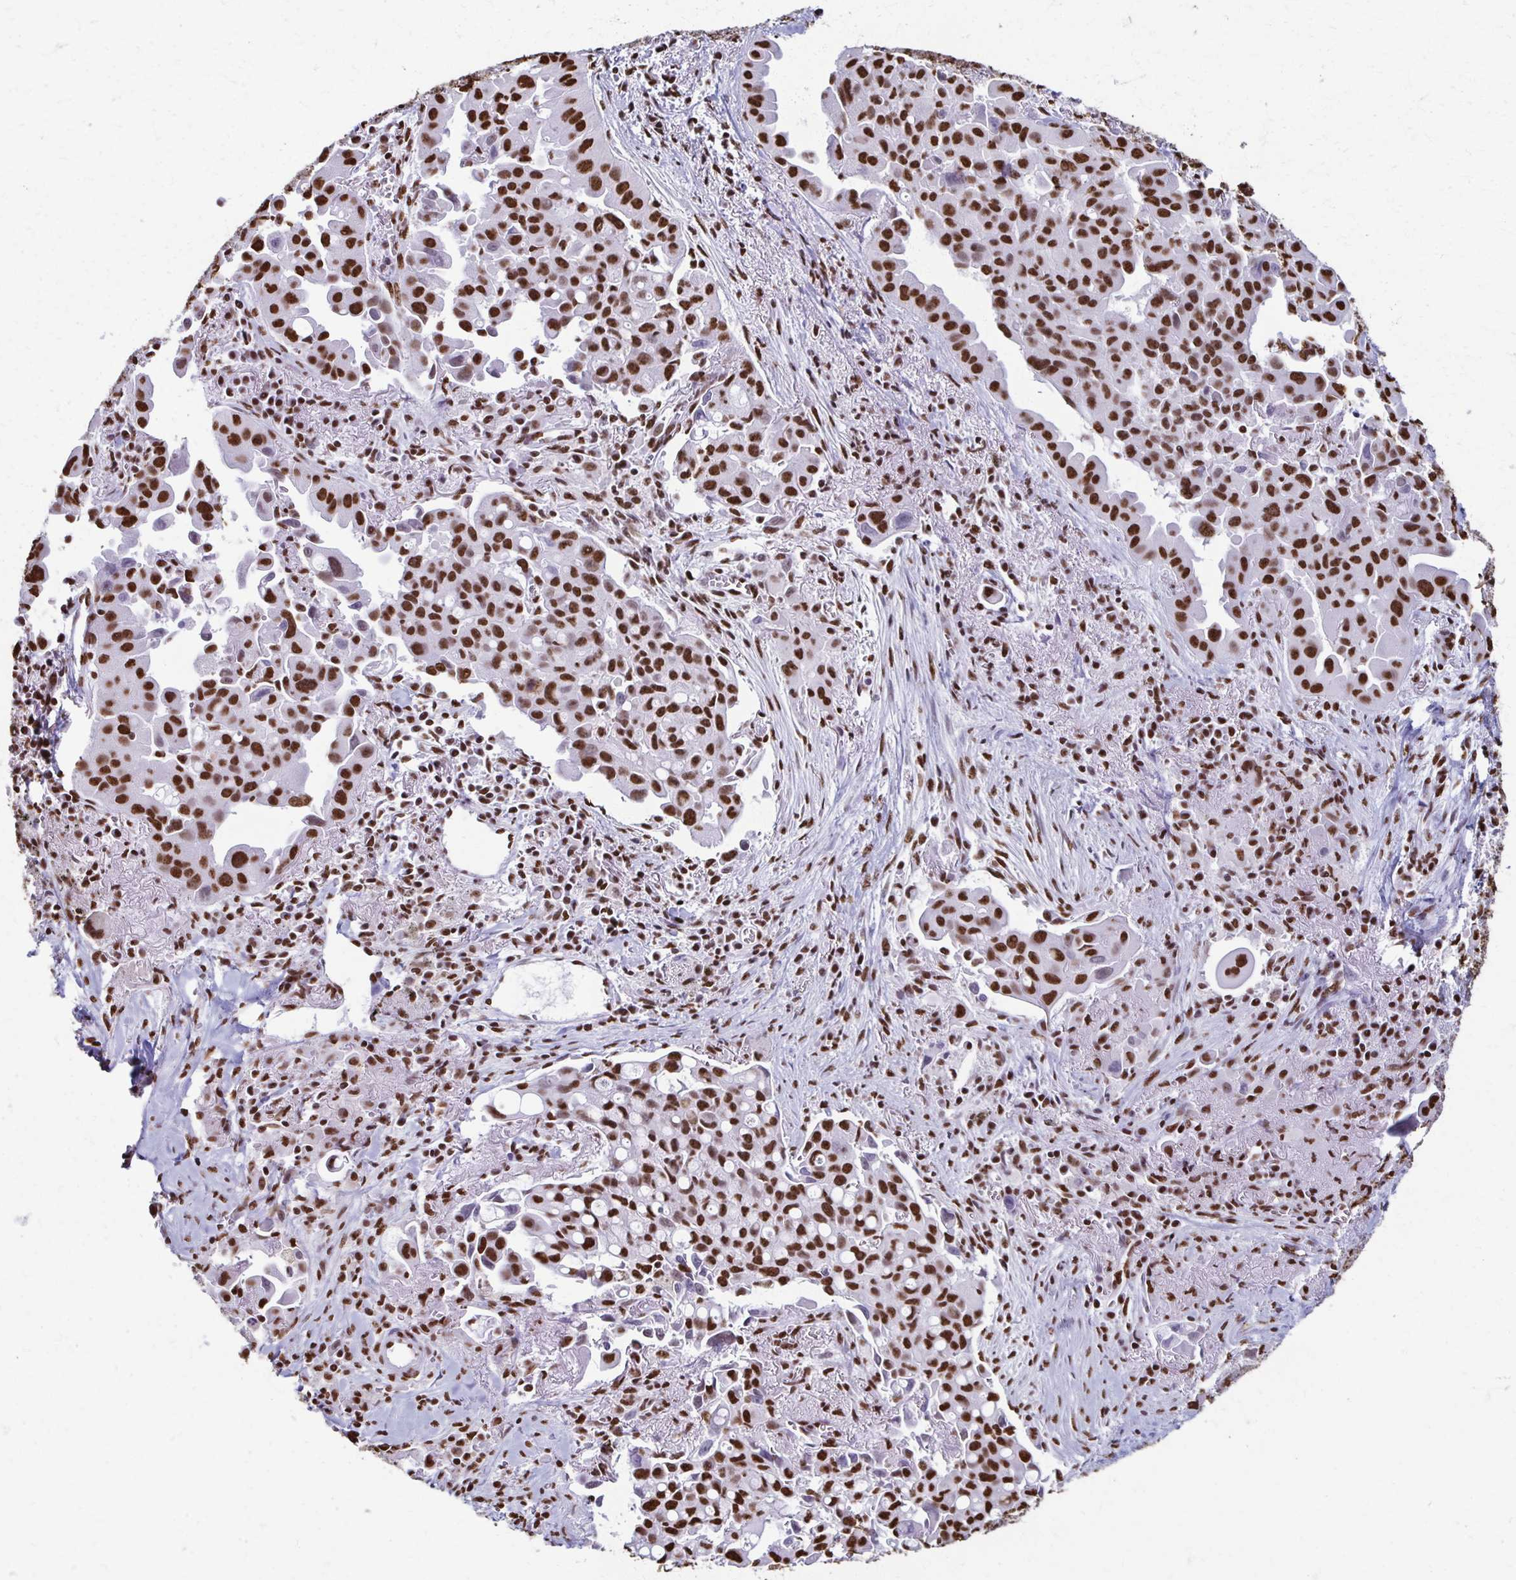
{"staining": {"intensity": "strong", "quantity": ">75%", "location": "nuclear"}, "tissue": "lung cancer", "cell_type": "Tumor cells", "image_type": "cancer", "snomed": [{"axis": "morphology", "description": "Adenocarcinoma, NOS"}, {"axis": "topography", "description": "Lung"}], "caption": "The photomicrograph shows staining of adenocarcinoma (lung), revealing strong nuclear protein positivity (brown color) within tumor cells. (brown staining indicates protein expression, while blue staining denotes nuclei).", "gene": "NONO", "patient": {"sex": "male", "age": 68}}